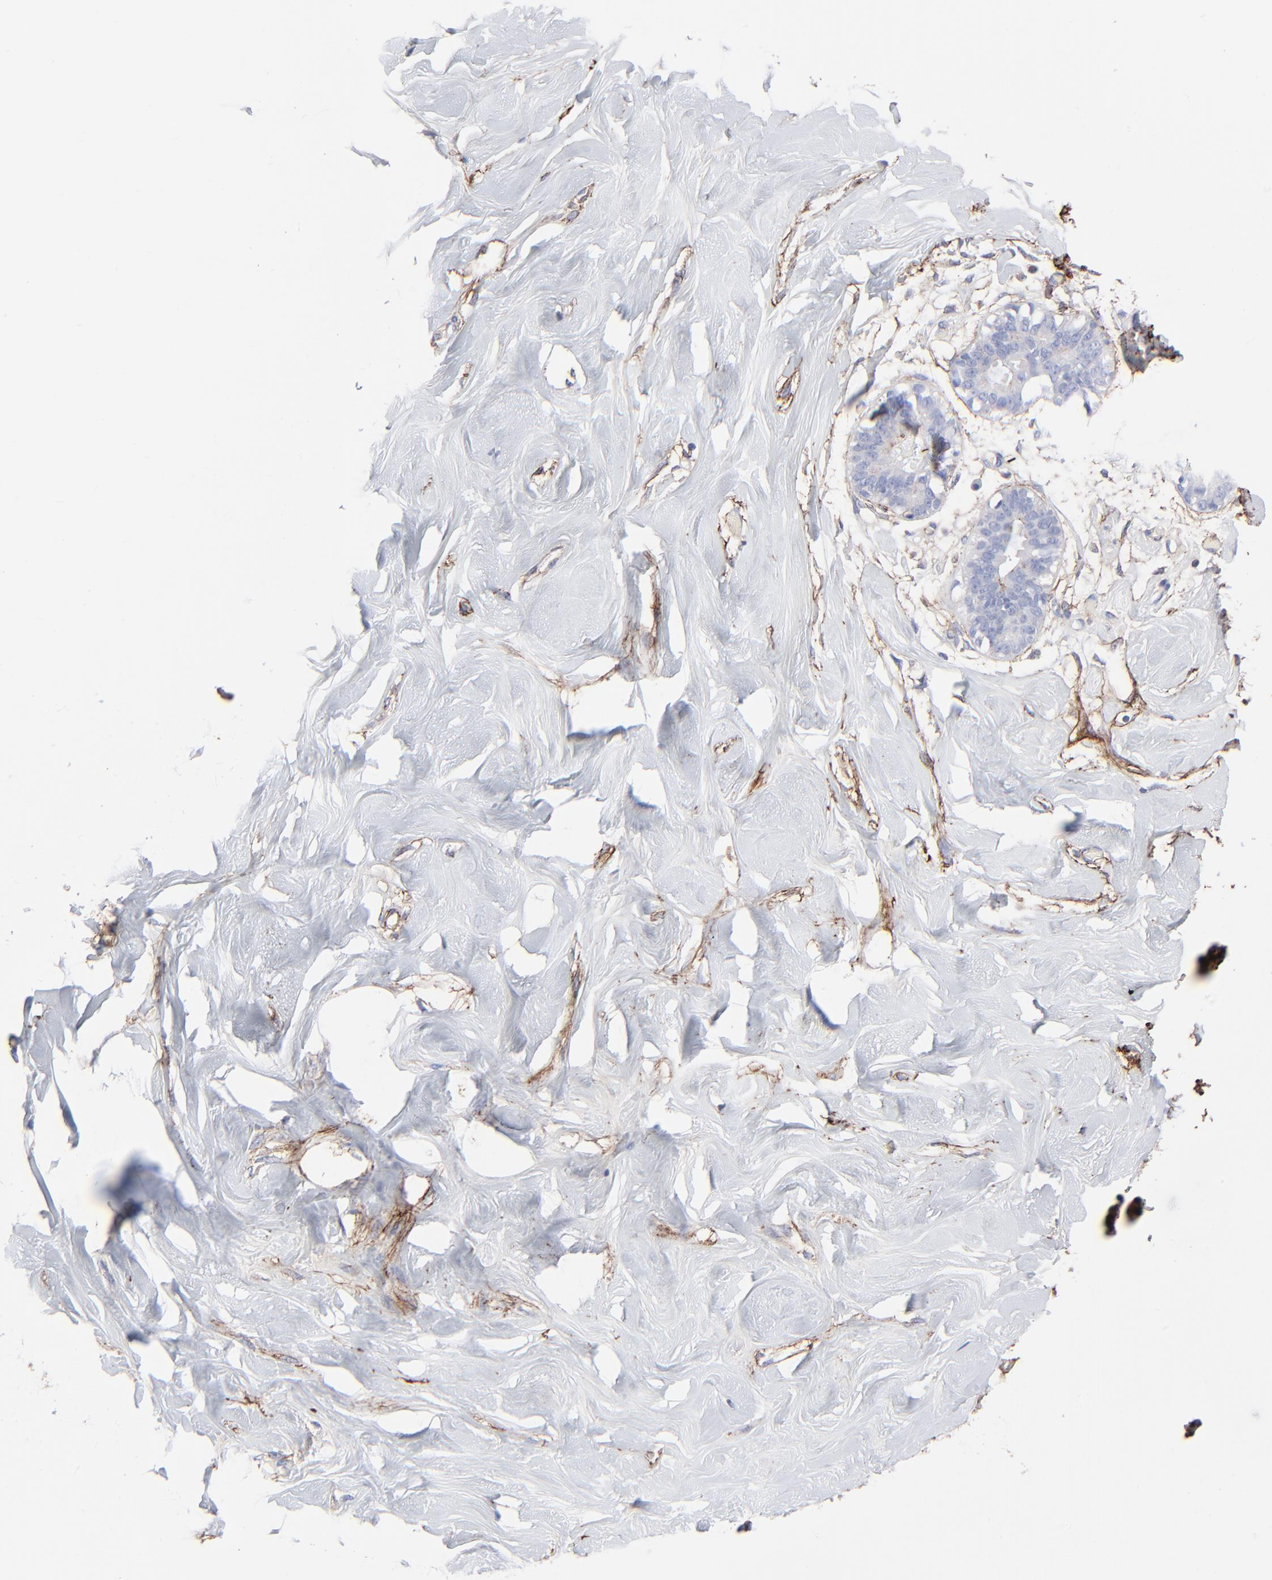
{"staining": {"intensity": "negative", "quantity": "none", "location": "none"}, "tissue": "breast", "cell_type": "Adipocytes", "image_type": "normal", "snomed": [{"axis": "morphology", "description": "Normal tissue, NOS"}, {"axis": "topography", "description": "Breast"}, {"axis": "topography", "description": "Soft tissue"}], "caption": "Immunohistochemistry histopathology image of benign breast stained for a protein (brown), which reveals no positivity in adipocytes. (DAB immunohistochemistry (IHC) visualized using brightfield microscopy, high magnification).", "gene": "FBLN2", "patient": {"sex": "female", "age": 25}}